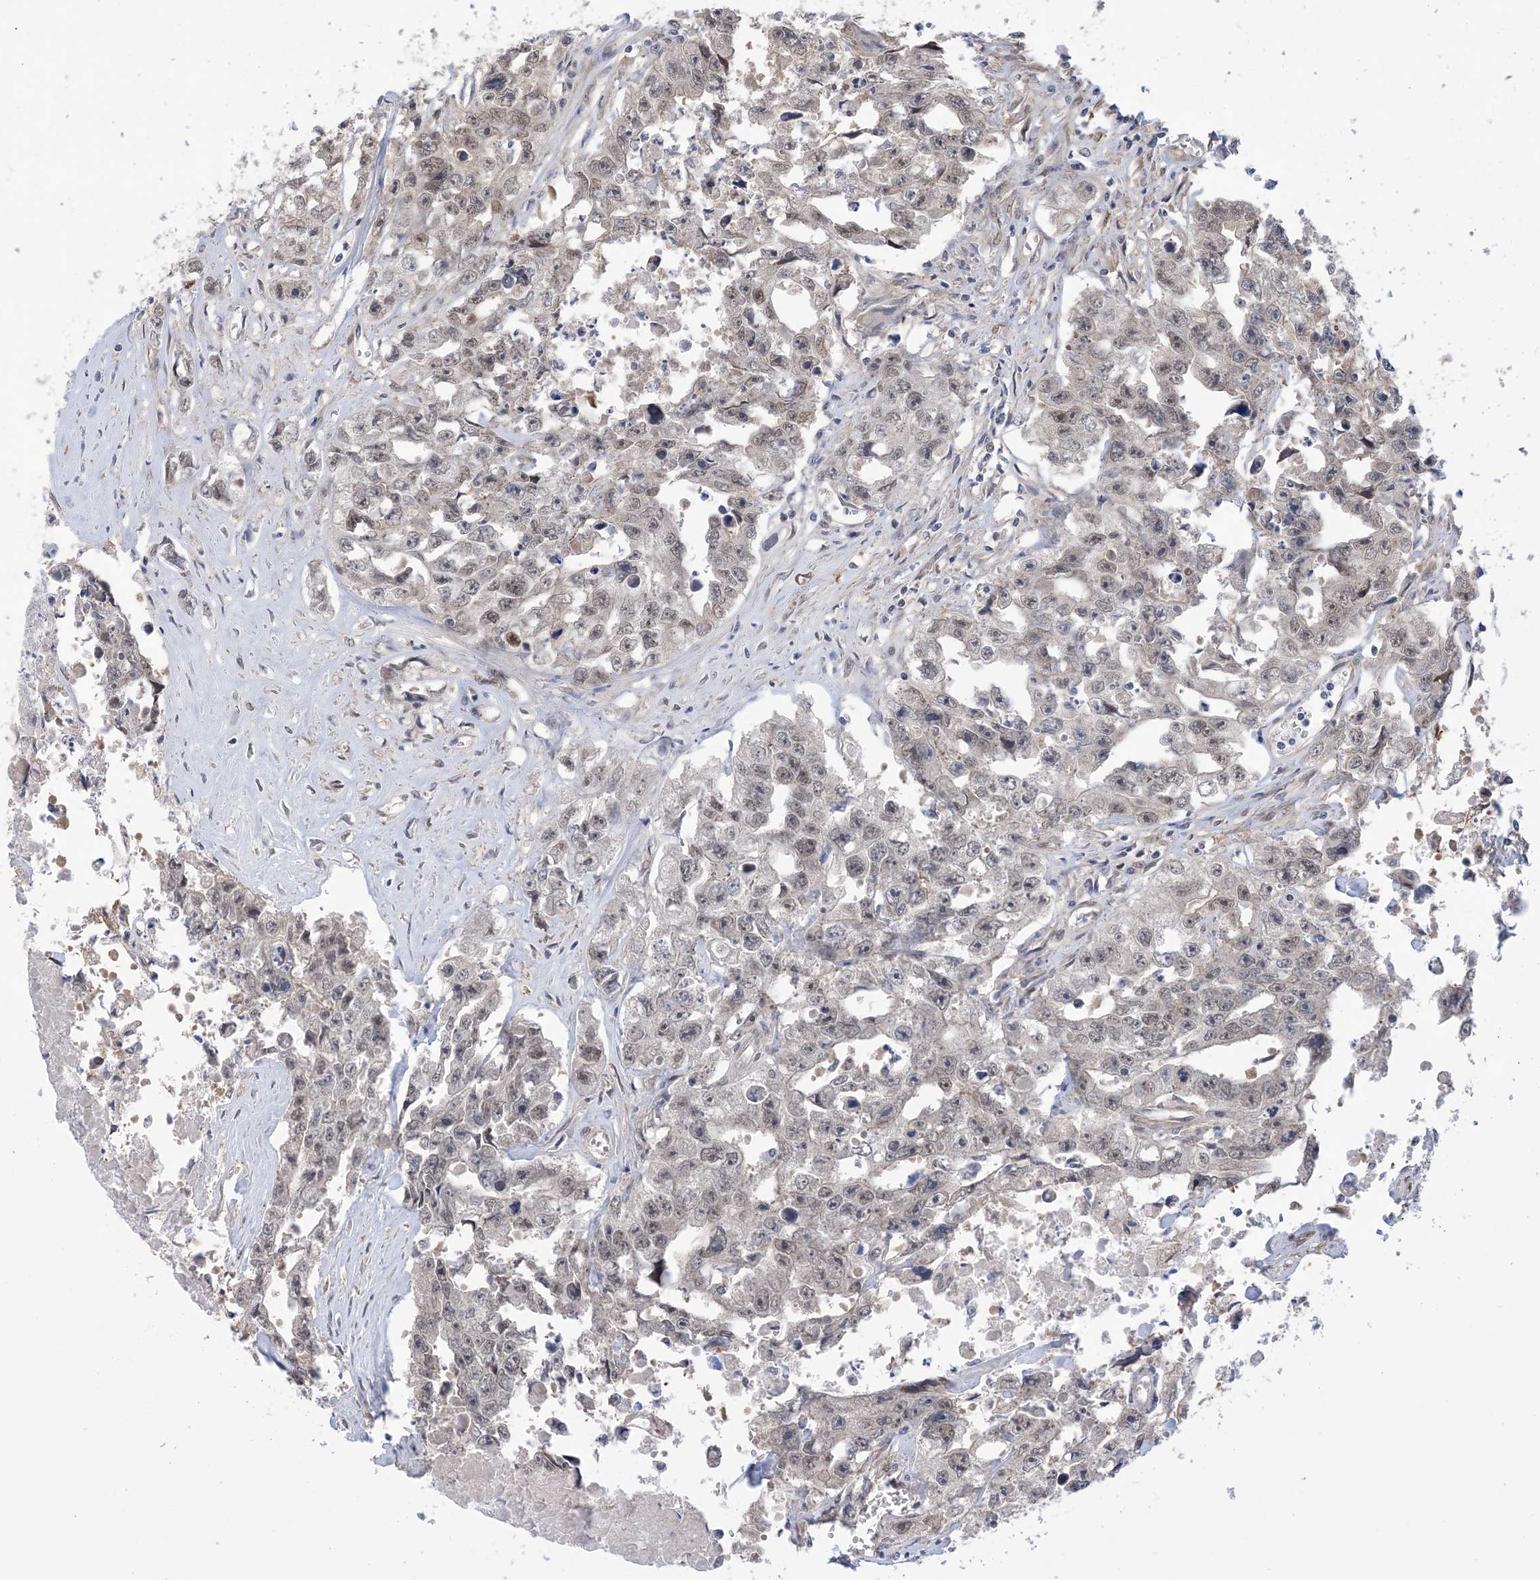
{"staining": {"intensity": "moderate", "quantity": "<25%", "location": "cytoplasmic/membranous,nuclear"}, "tissue": "testis cancer", "cell_type": "Tumor cells", "image_type": "cancer", "snomed": [{"axis": "morphology", "description": "Seminoma, NOS"}, {"axis": "morphology", "description": "Carcinoma, Embryonal, NOS"}, {"axis": "topography", "description": "Testis"}], "caption": "Tumor cells display moderate cytoplasmic/membranous and nuclear positivity in about <25% of cells in testis cancer. (DAB (3,3'-diaminobenzidine) = brown stain, brightfield microscopy at high magnification).", "gene": "ZNF8", "patient": {"sex": "male", "age": 43}}